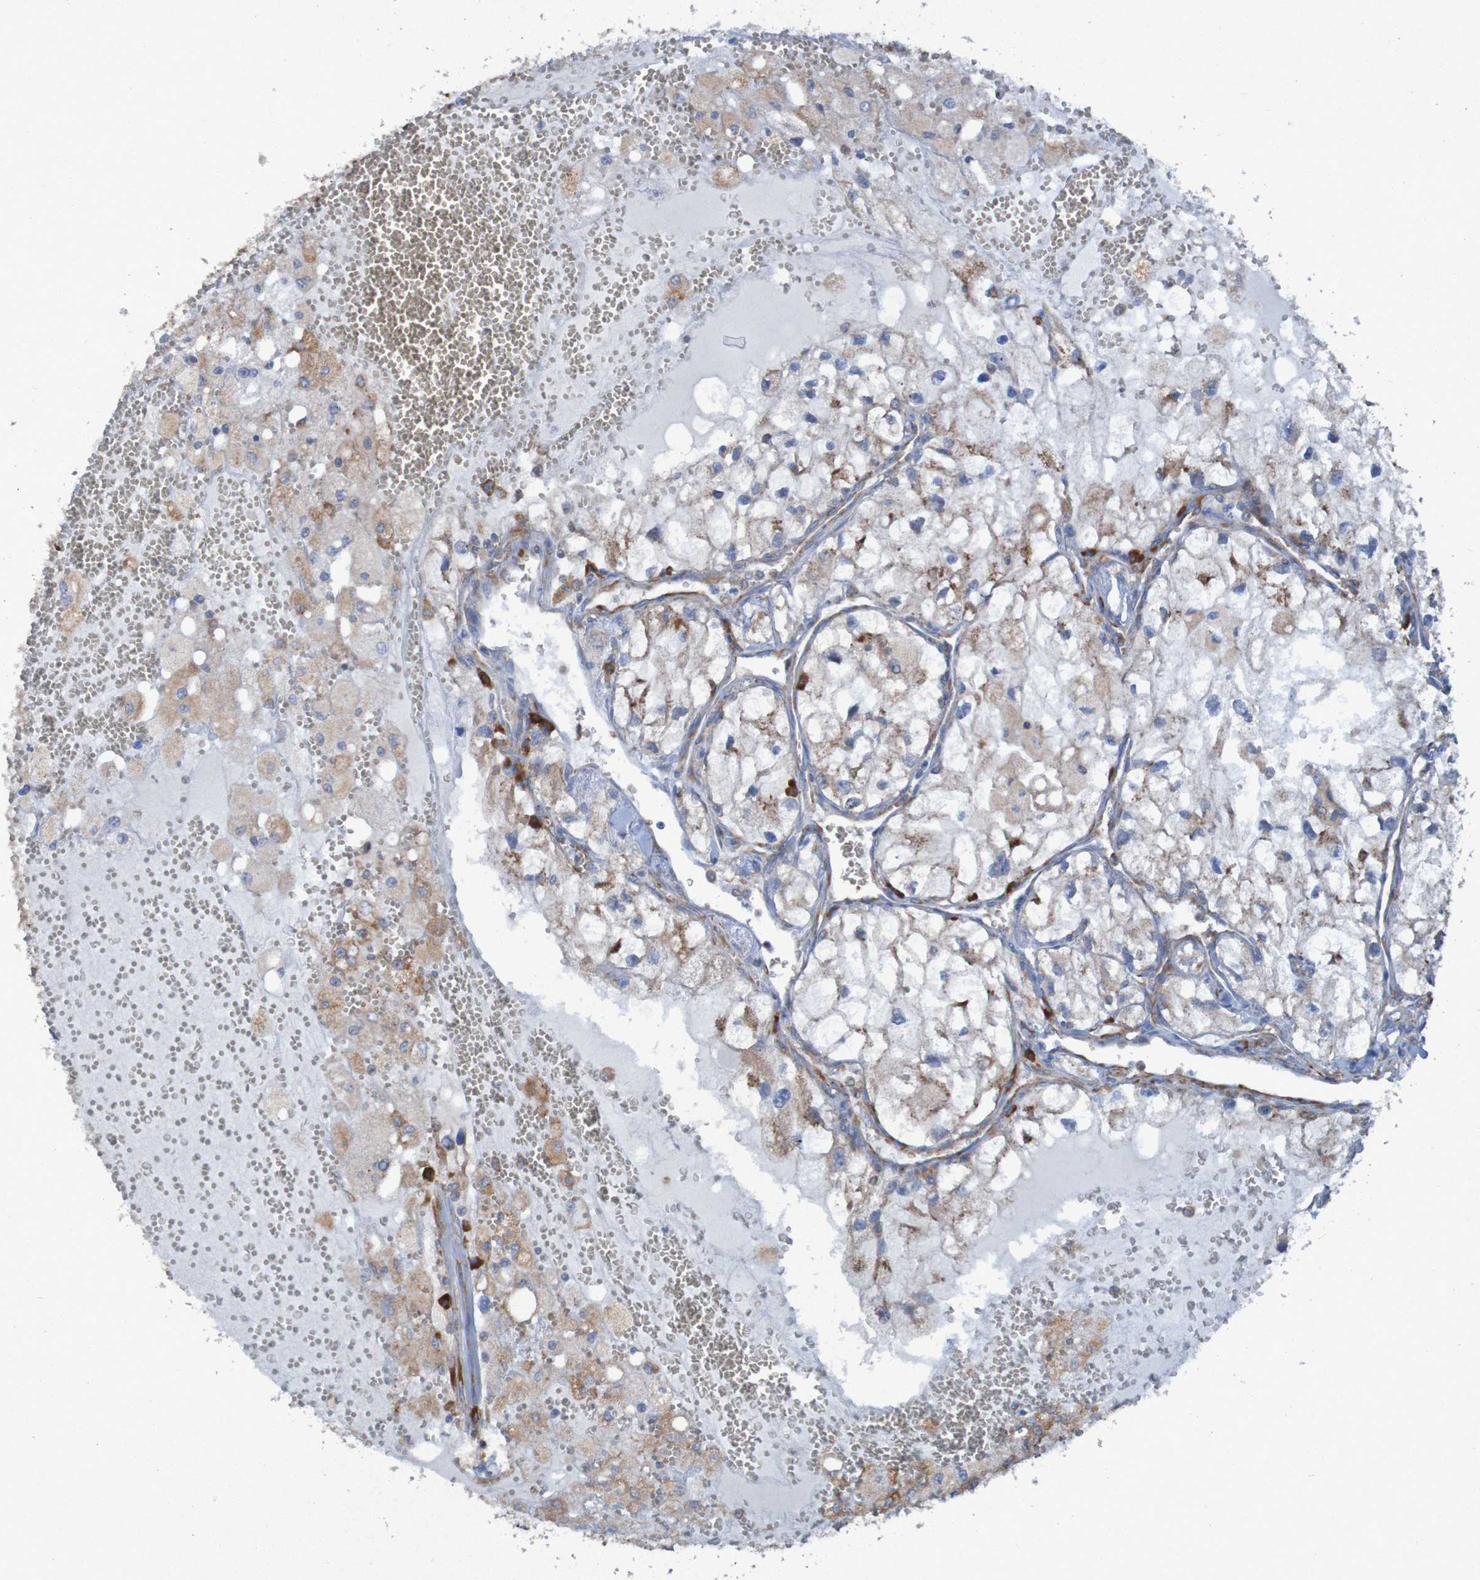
{"staining": {"intensity": "weak", "quantity": "25%-75%", "location": "cytoplasmic/membranous"}, "tissue": "renal cancer", "cell_type": "Tumor cells", "image_type": "cancer", "snomed": [{"axis": "morphology", "description": "Adenocarcinoma, NOS"}, {"axis": "topography", "description": "Kidney"}], "caption": "DAB immunohistochemical staining of renal adenocarcinoma demonstrates weak cytoplasmic/membranous protein expression in approximately 25%-75% of tumor cells.", "gene": "RPL10", "patient": {"sex": "female", "age": 70}}